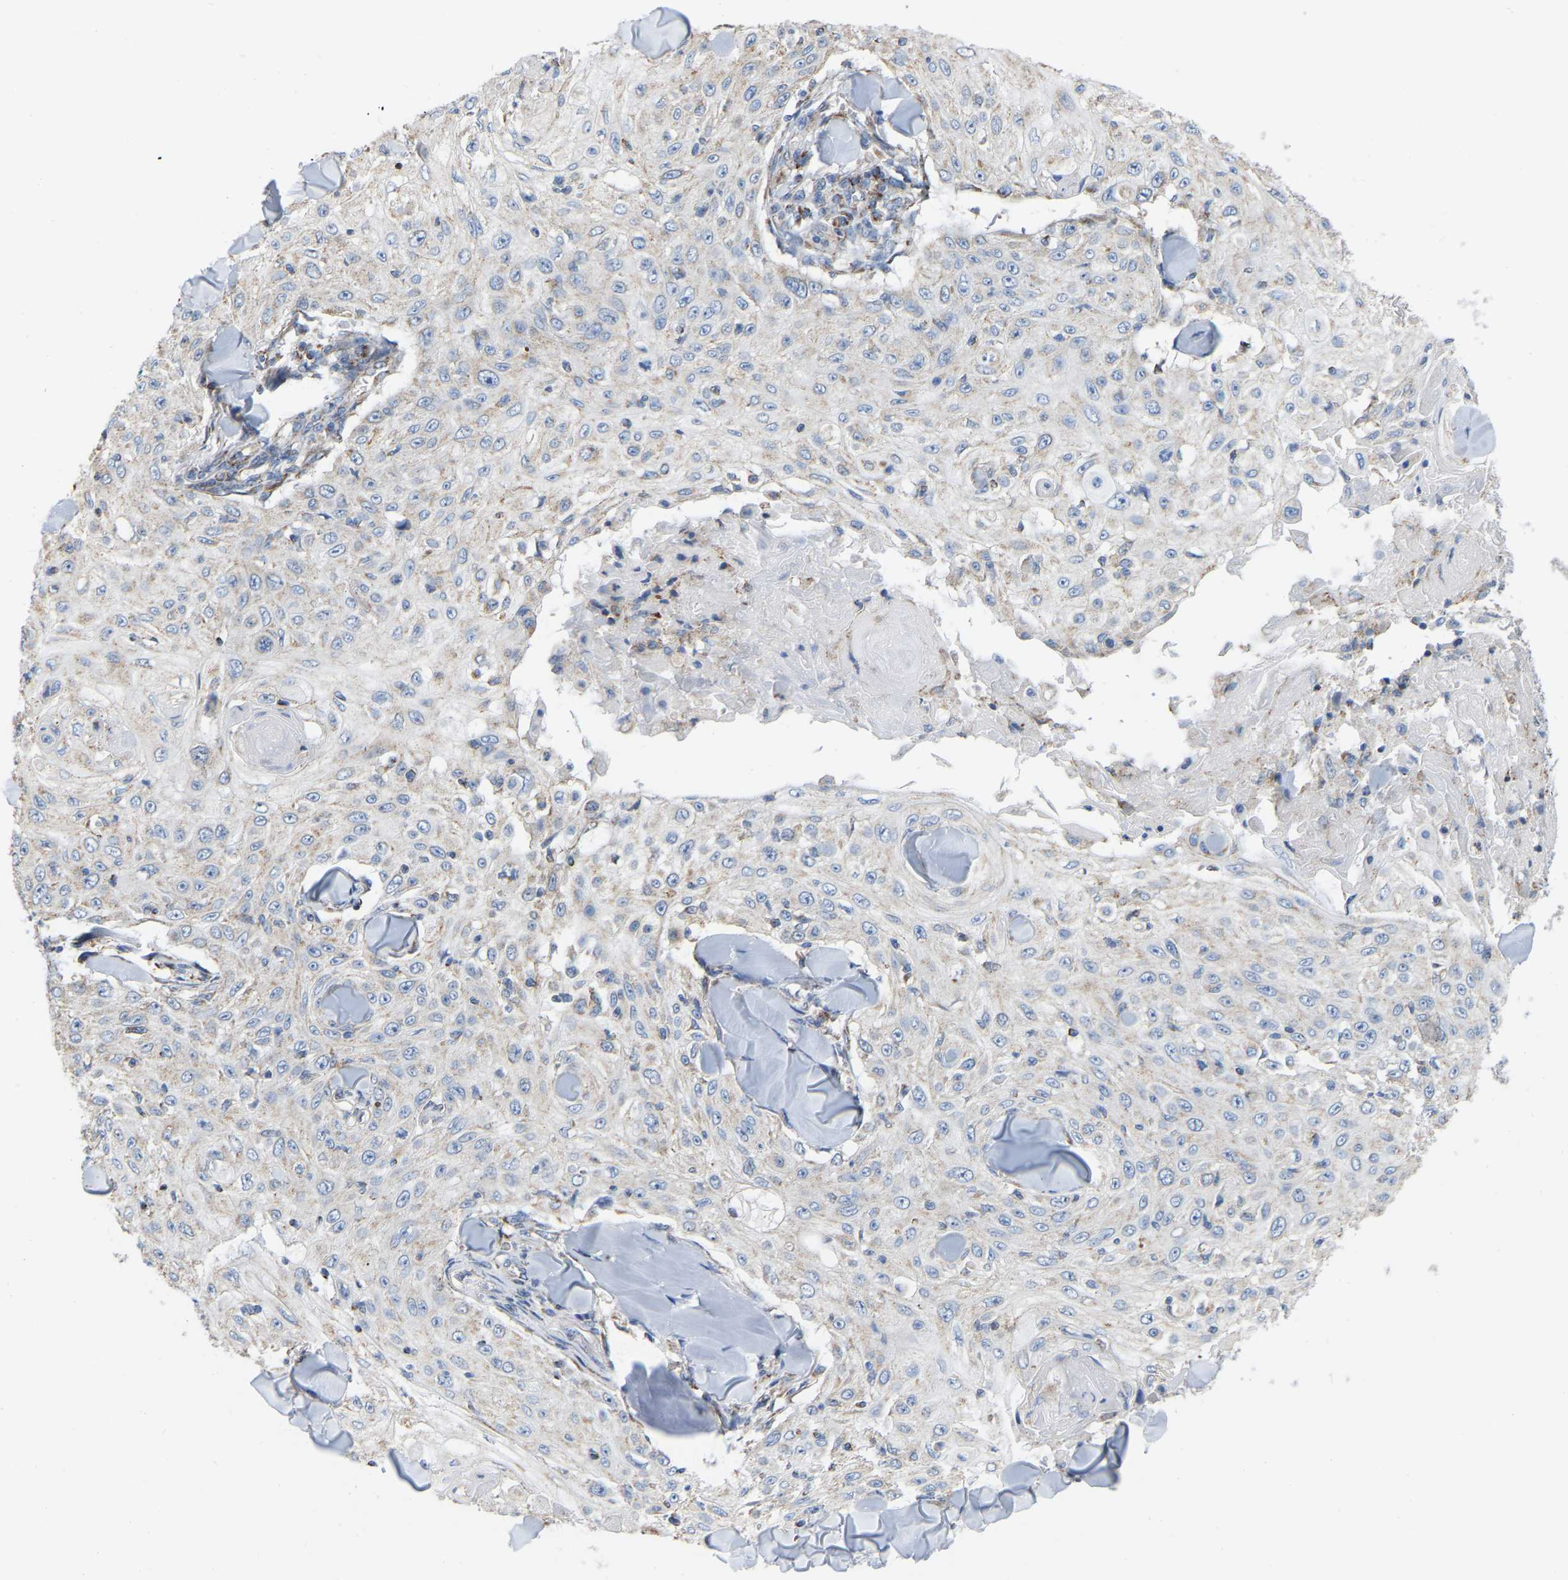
{"staining": {"intensity": "weak", "quantity": "<25%", "location": "cytoplasmic/membranous"}, "tissue": "skin cancer", "cell_type": "Tumor cells", "image_type": "cancer", "snomed": [{"axis": "morphology", "description": "Squamous cell carcinoma, NOS"}, {"axis": "topography", "description": "Skin"}], "caption": "DAB immunohistochemical staining of human skin cancer shows no significant positivity in tumor cells.", "gene": "CBLB", "patient": {"sex": "male", "age": 86}}